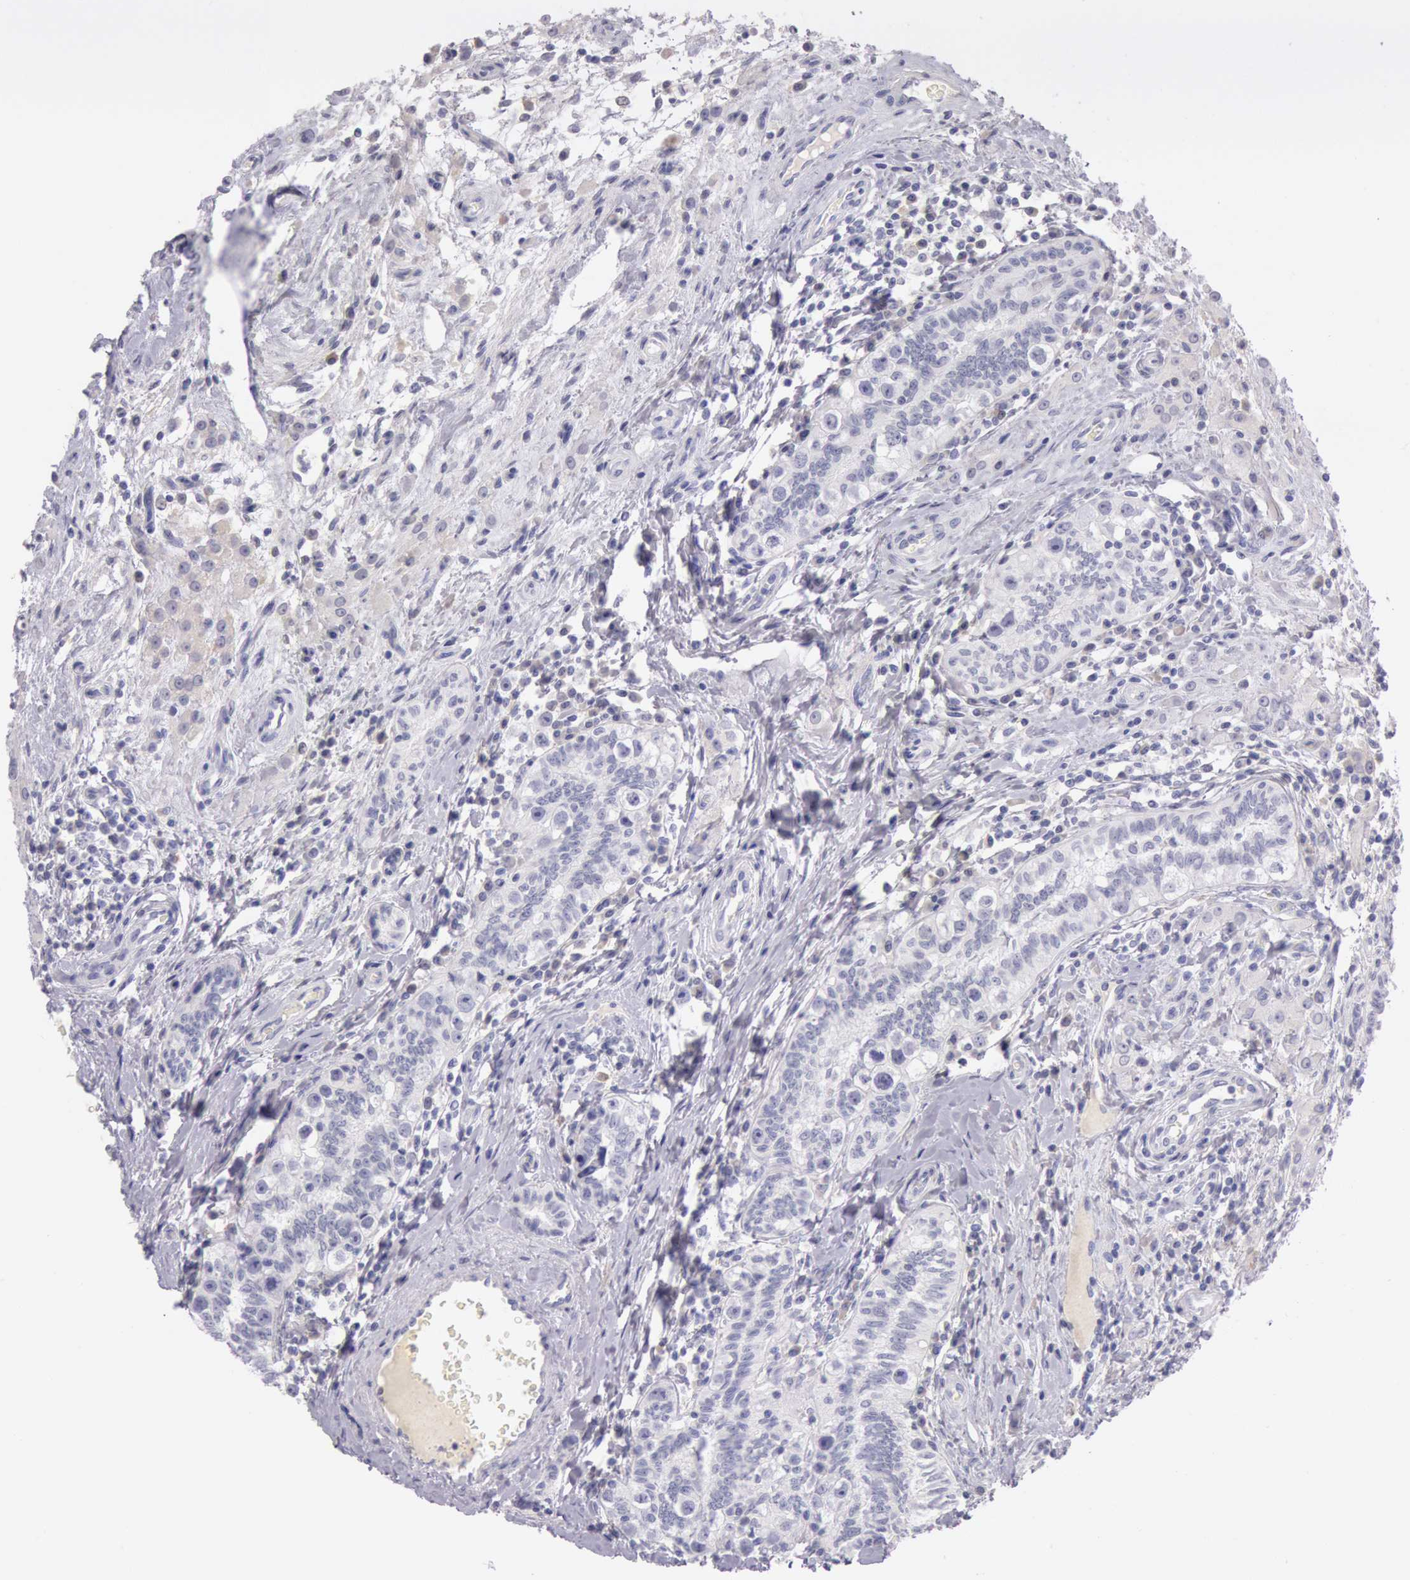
{"staining": {"intensity": "negative", "quantity": "none", "location": "none"}, "tissue": "testis cancer", "cell_type": "Tumor cells", "image_type": "cancer", "snomed": [{"axis": "morphology", "description": "Seminoma, NOS"}, {"axis": "topography", "description": "Testis"}], "caption": "This is a micrograph of immunohistochemistry staining of testis seminoma, which shows no positivity in tumor cells.", "gene": "EGFR", "patient": {"sex": "male", "age": 32}}